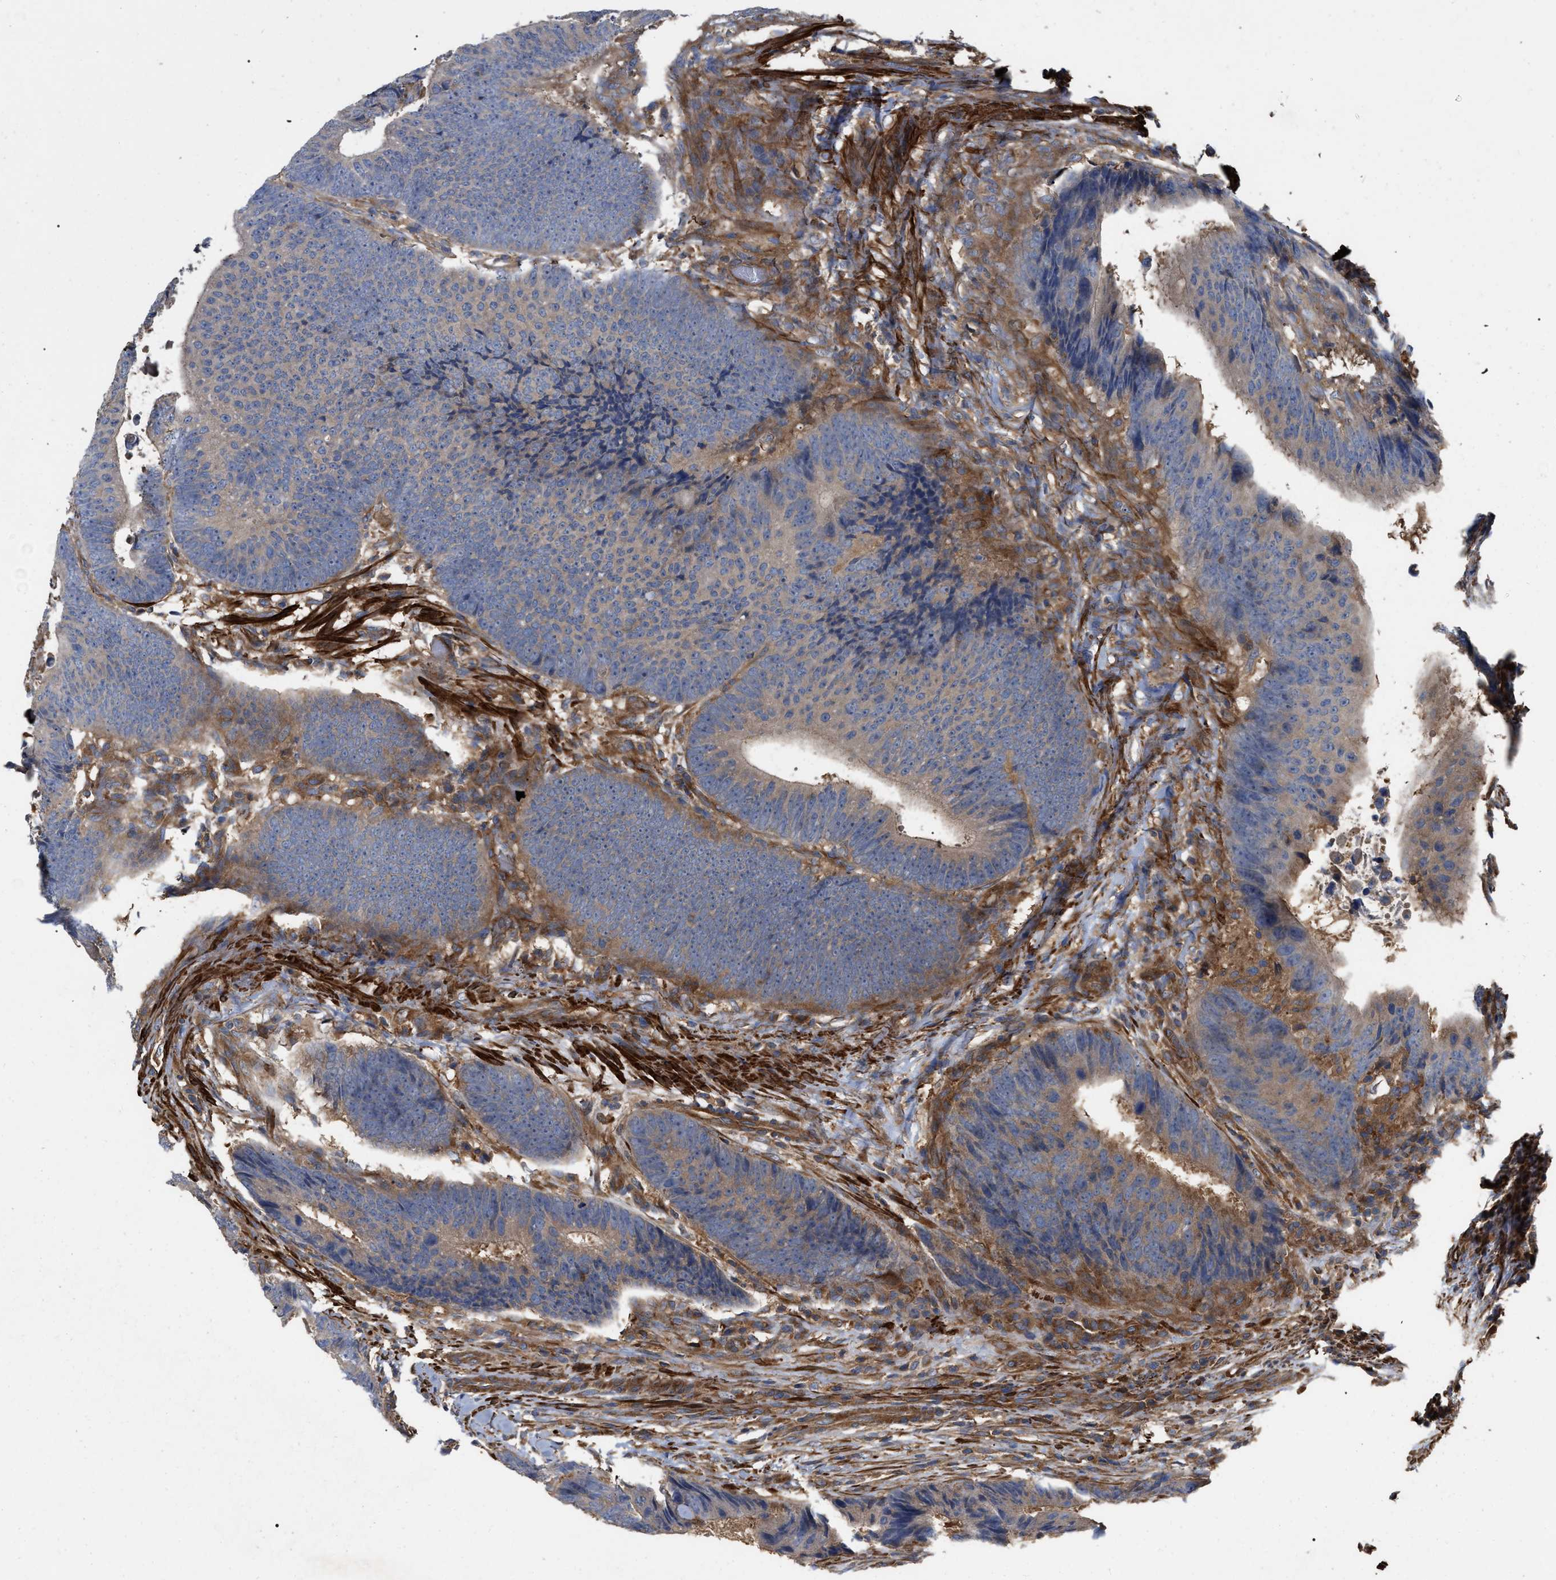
{"staining": {"intensity": "weak", "quantity": "25%-75%", "location": "cytoplasmic/membranous"}, "tissue": "colorectal cancer", "cell_type": "Tumor cells", "image_type": "cancer", "snomed": [{"axis": "morphology", "description": "Adenocarcinoma, NOS"}, {"axis": "topography", "description": "Colon"}], "caption": "Human colorectal cancer (adenocarcinoma) stained with a protein marker displays weak staining in tumor cells.", "gene": "RABEP1", "patient": {"sex": "male", "age": 56}}